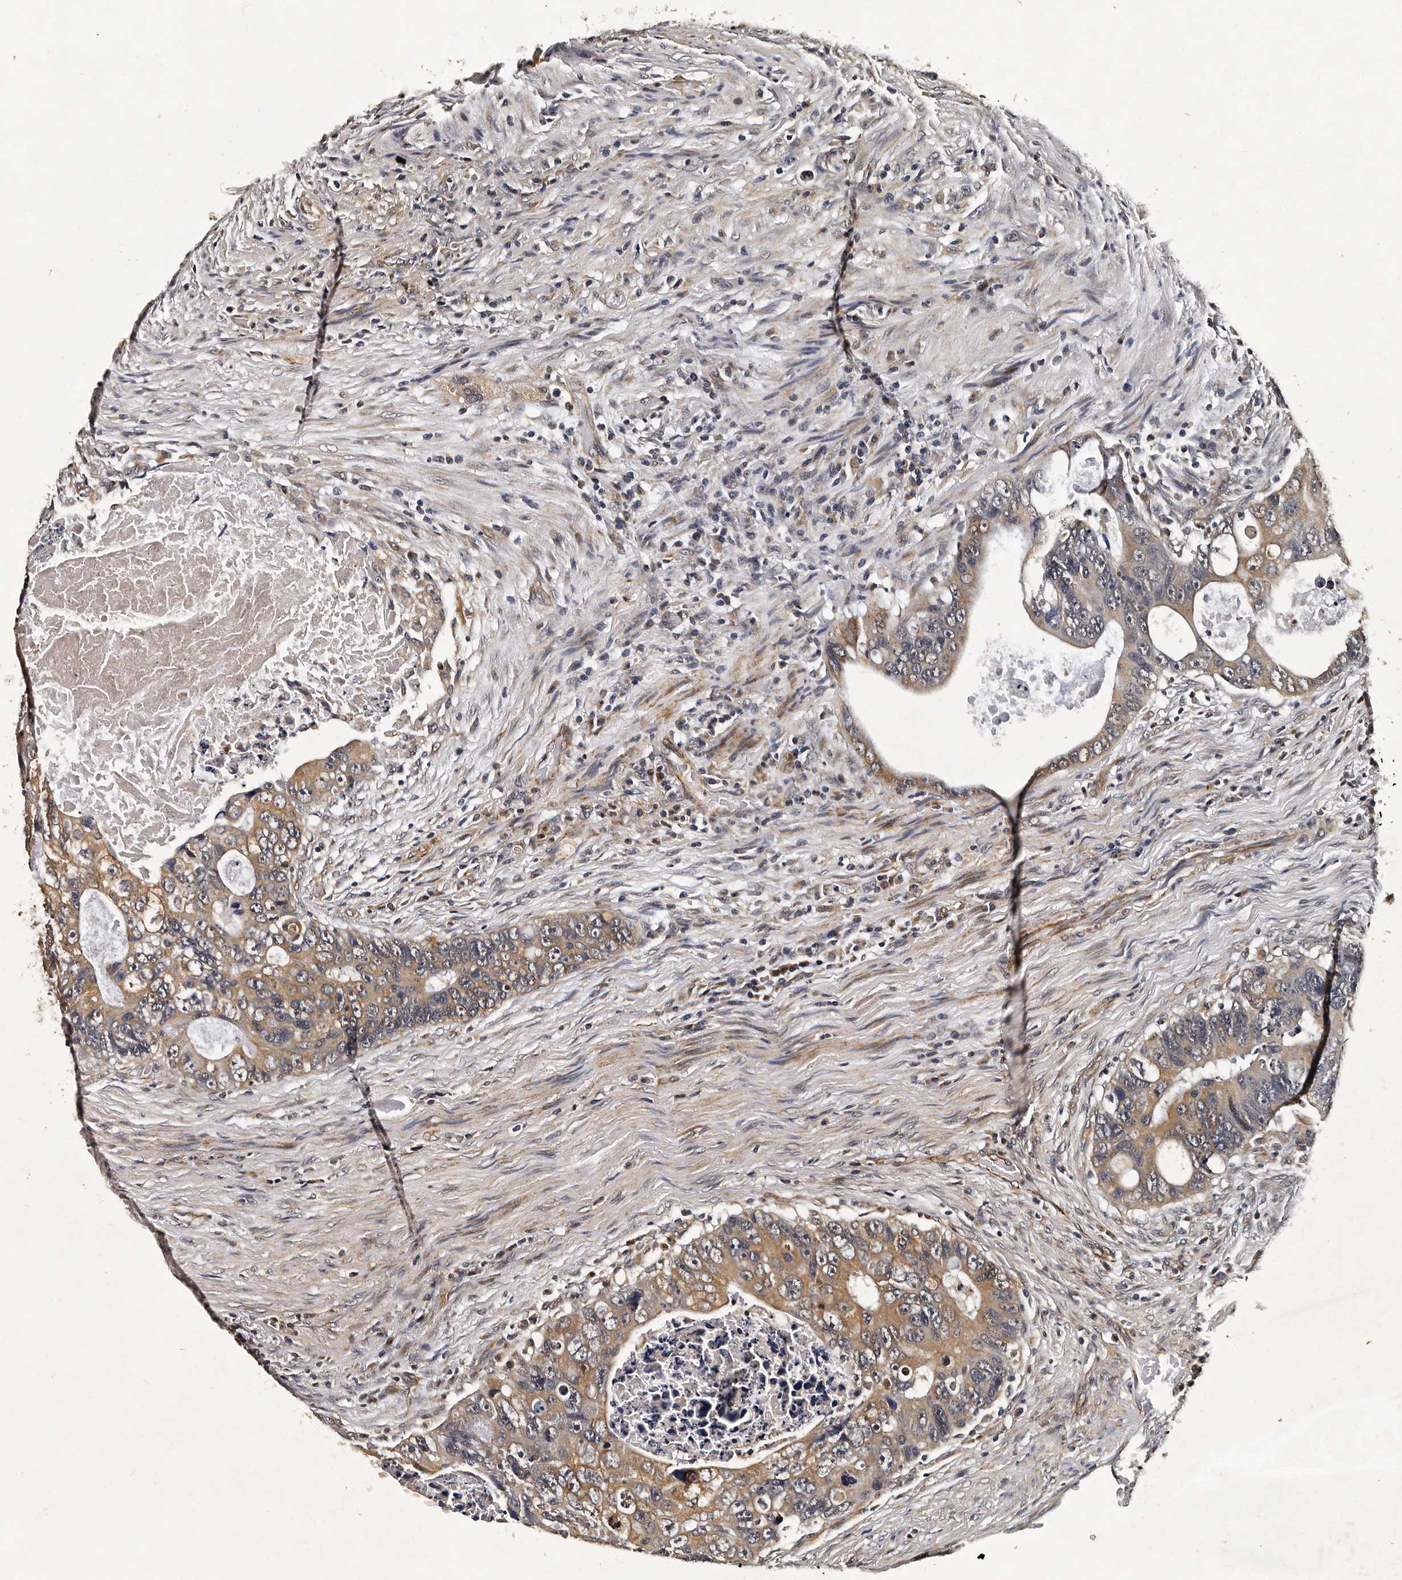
{"staining": {"intensity": "moderate", "quantity": "25%-75%", "location": "cytoplasmic/membranous"}, "tissue": "colorectal cancer", "cell_type": "Tumor cells", "image_type": "cancer", "snomed": [{"axis": "morphology", "description": "Adenocarcinoma, NOS"}, {"axis": "topography", "description": "Rectum"}], "caption": "Moderate cytoplasmic/membranous protein expression is identified in about 25%-75% of tumor cells in colorectal cancer (adenocarcinoma). The protein is stained brown, and the nuclei are stained in blue (DAB (3,3'-diaminobenzidine) IHC with brightfield microscopy, high magnification).", "gene": "CPNE3", "patient": {"sex": "male", "age": 59}}